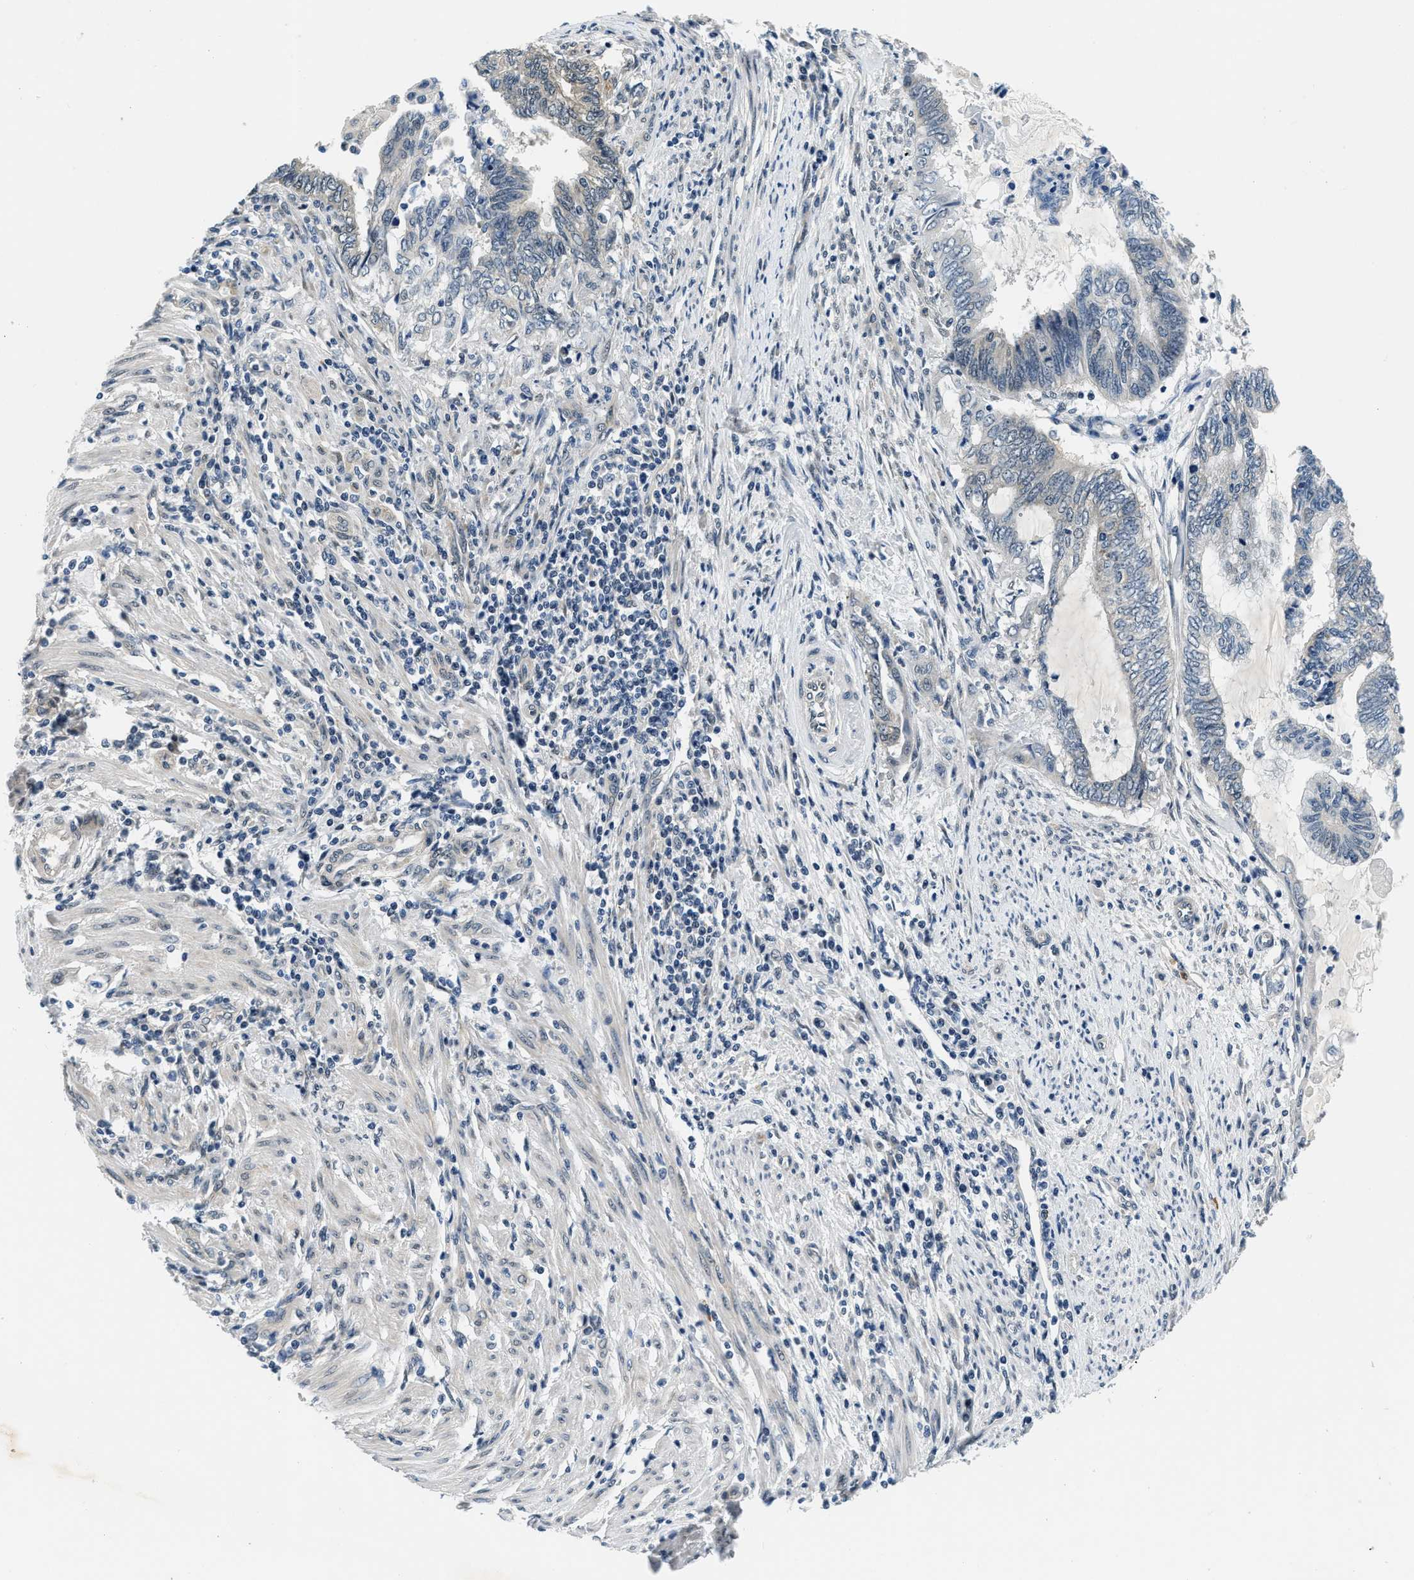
{"staining": {"intensity": "negative", "quantity": "none", "location": "none"}, "tissue": "endometrial cancer", "cell_type": "Tumor cells", "image_type": "cancer", "snomed": [{"axis": "morphology", "description": "Adenocarcinoma, NOS"}, {"axis": "topography", "description": "Uterus"}, {"axis": "topography", "description": "Endometrium"}], "caption": "Immunohistochemical staining of human adenocarcinoma (endometrial) exhibits no significant staining in tumor cells.", "gene": "SMAD4", "patient": {"sex": "female", "age": 70}}